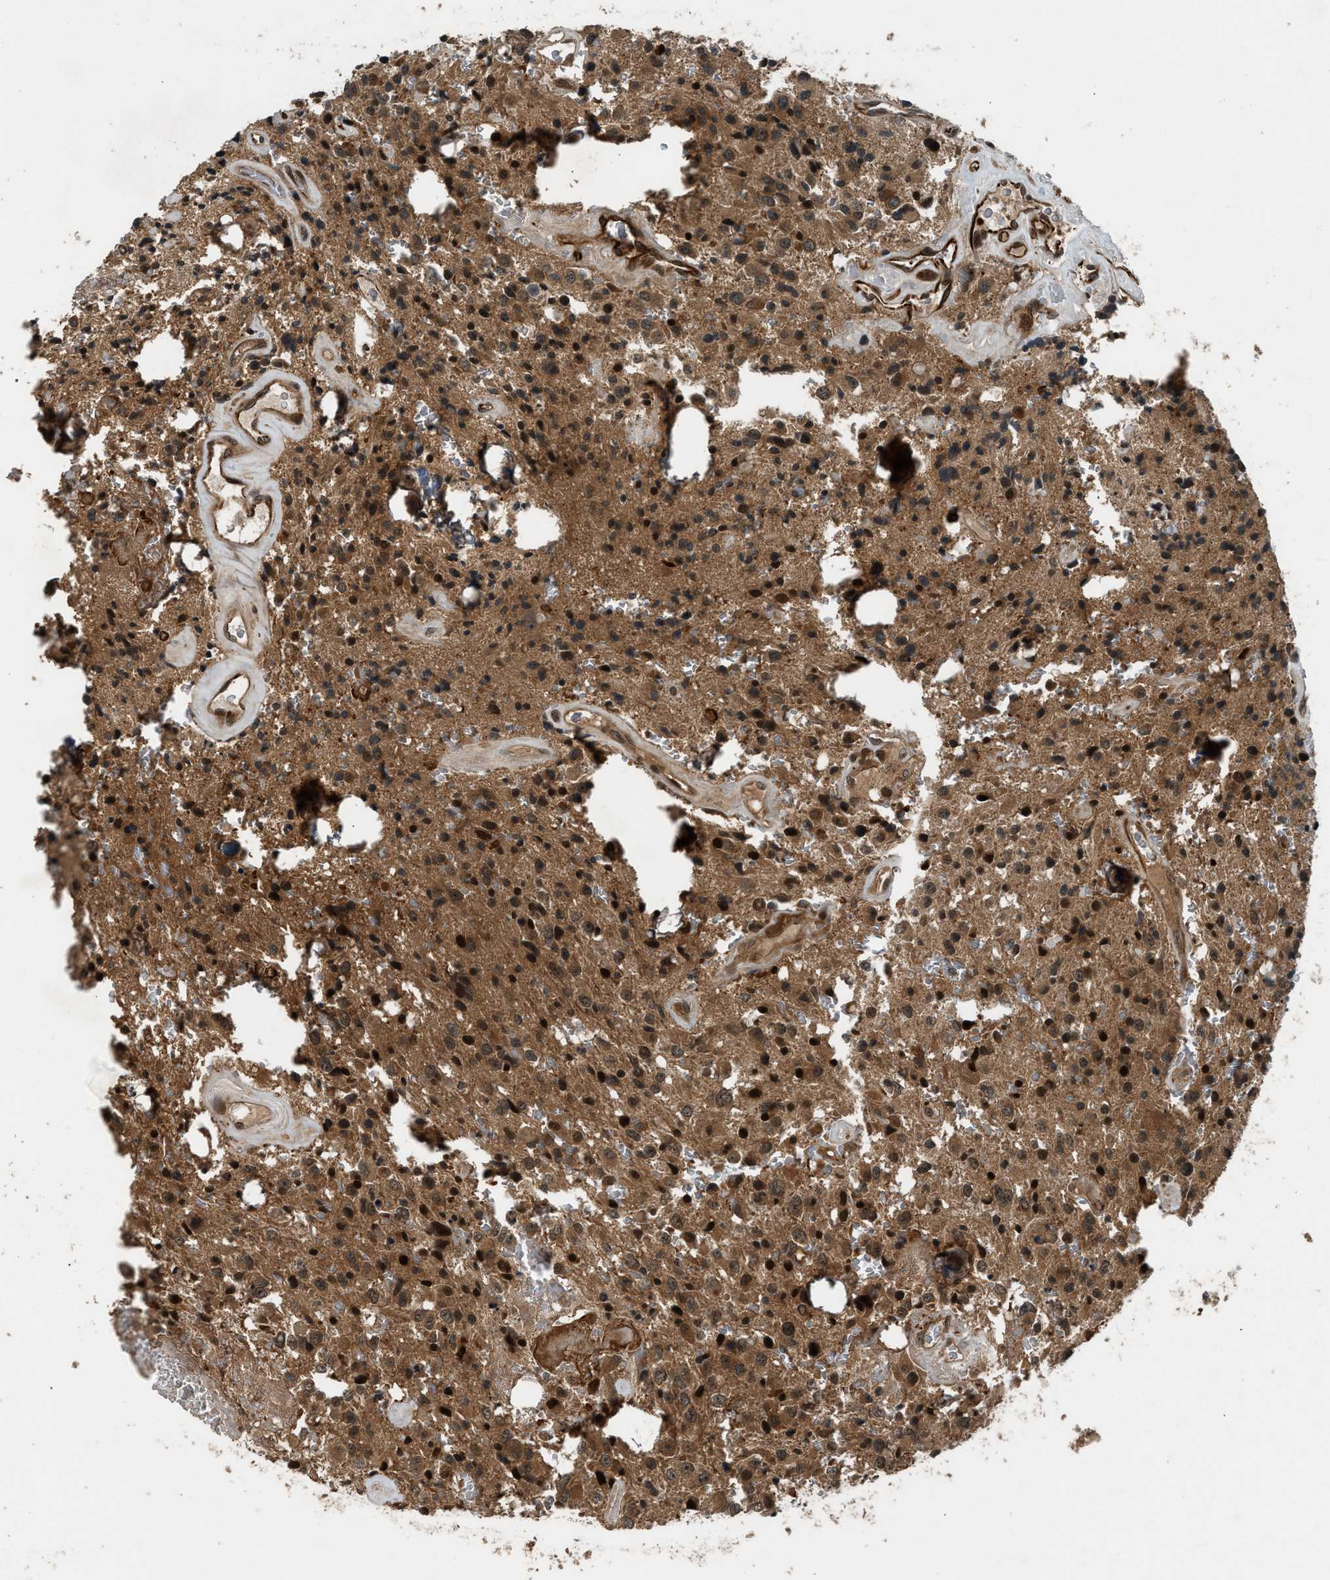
{"staining": {"intensity": "strong", "quantity": ">75%", "location": "cytoplasmic/membranous"}, "tissue": "glioma", "cell_type": "Tumor cells", "image_type": "cancer", "snomed": [{"axis": "morphology", "description": "Glioma, malignant, Low grade"}, {"axis": "topography", "description": "Brain"}], "caption": "Malignant low-grade glioma stained with a brown dye displays strong cytoplasmic/membranous positive positivity in approximately >75% of tumor cells.", "gene": "TXNL1", "patient": {"sex": "male", "age": 58}}